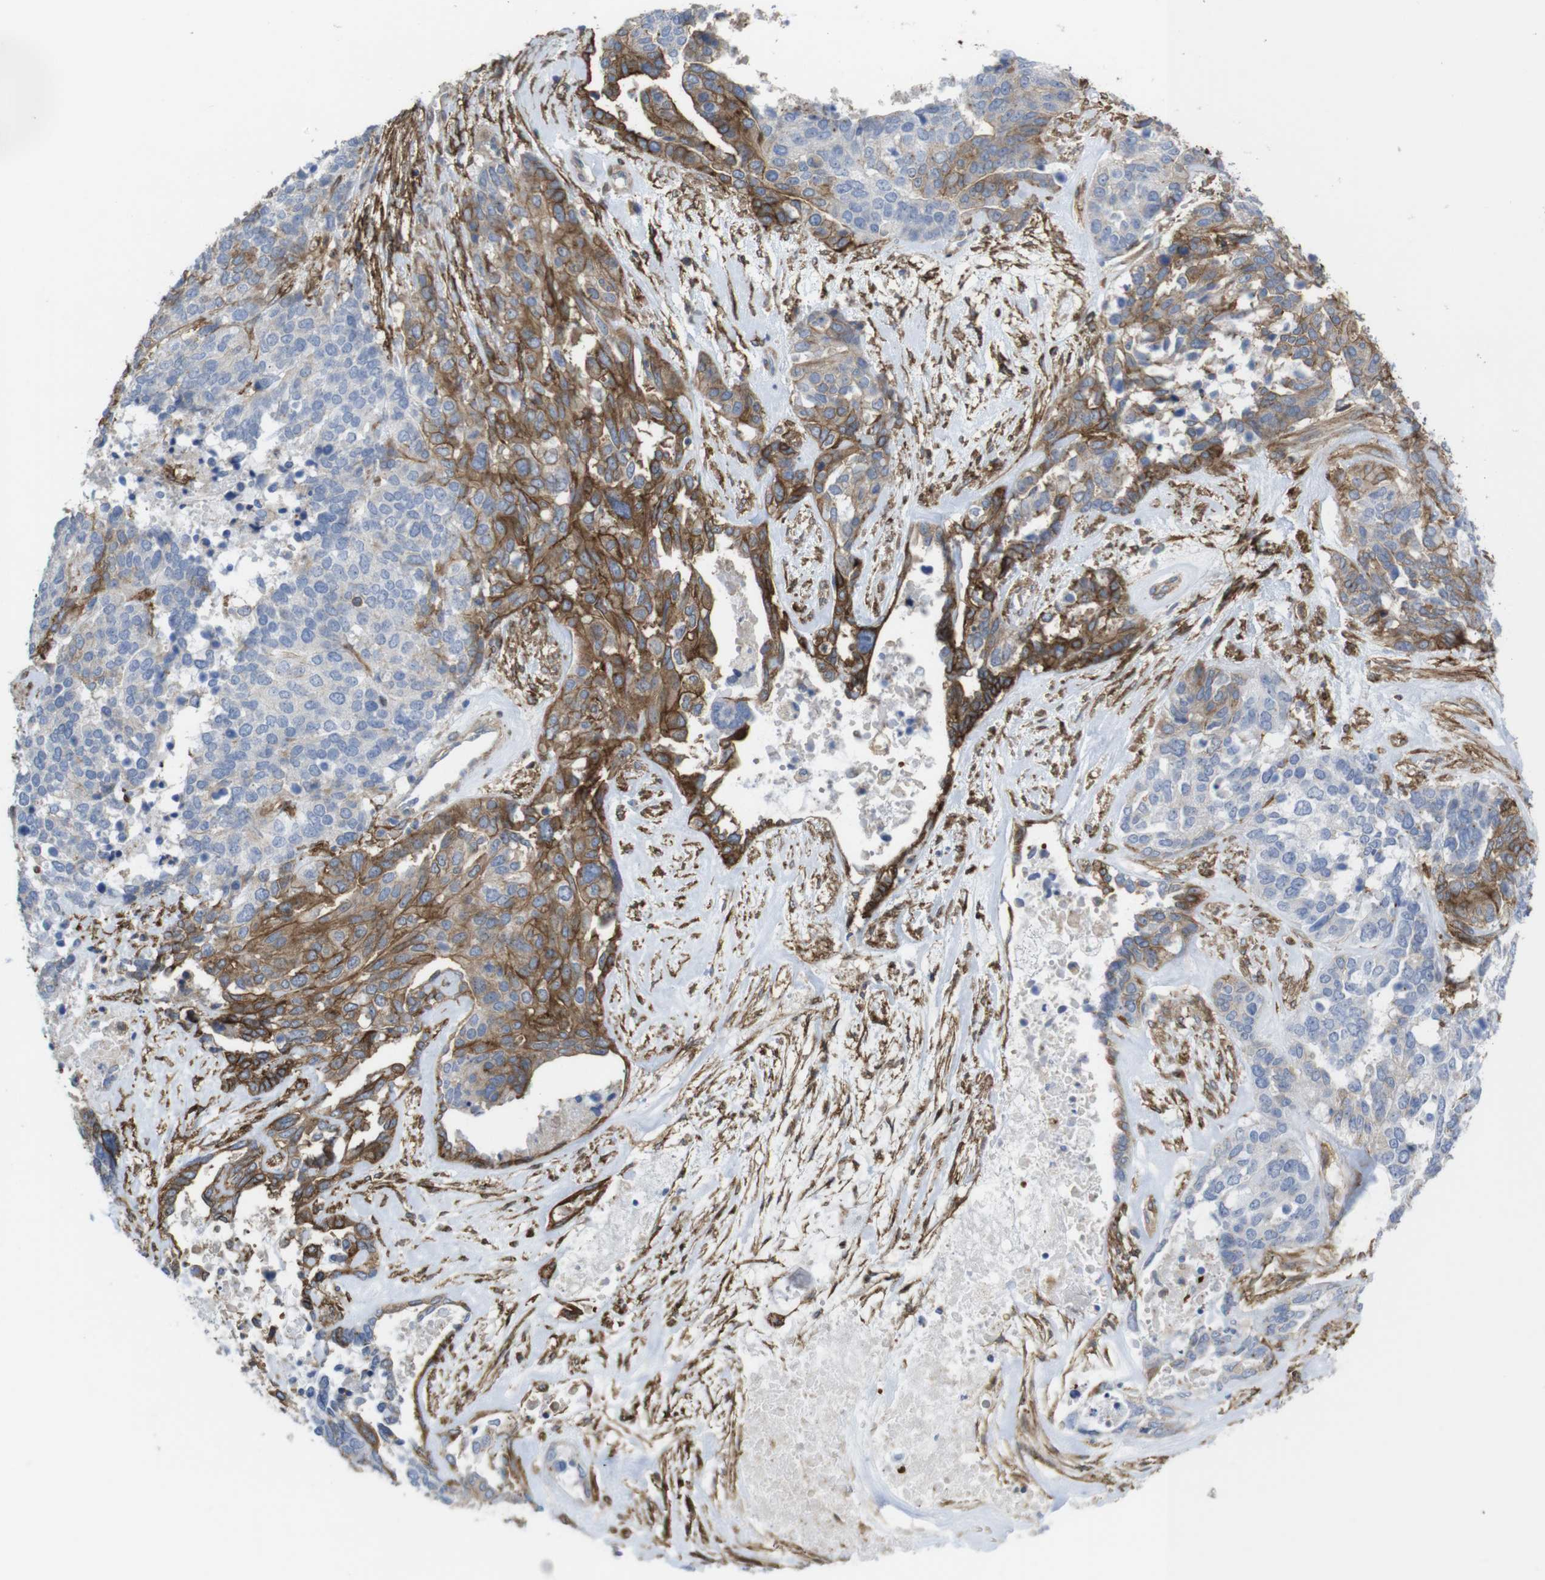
{"staining": {"intensity": "moderate", "quantity": "25%-75%", "location": "cytoplasmic/membranous"}, "tissue": "ovarian cancer", "cell_type": "Tumor cells", "image_type": "cancer", "snomed": [{"axis": "morphology", "description": "Cystadenocarcinoma, serous, NOS"}, {"axis": "topography", "description": "Ovary"}], "caption": "Brown immunohistochemical staining in human ovarian cancer (serous cystadenocarcinoma) displays moderate cytoplasmic/membranous expression in approximately 25%-75% of tumor cells. The staining is performed using DAB brown chromogen to label protein expression. The nuclei are counter-stained blue using hematoxylin.", "gene": "CYBRD1", "patient": {"sex": "female", "age": 44}}